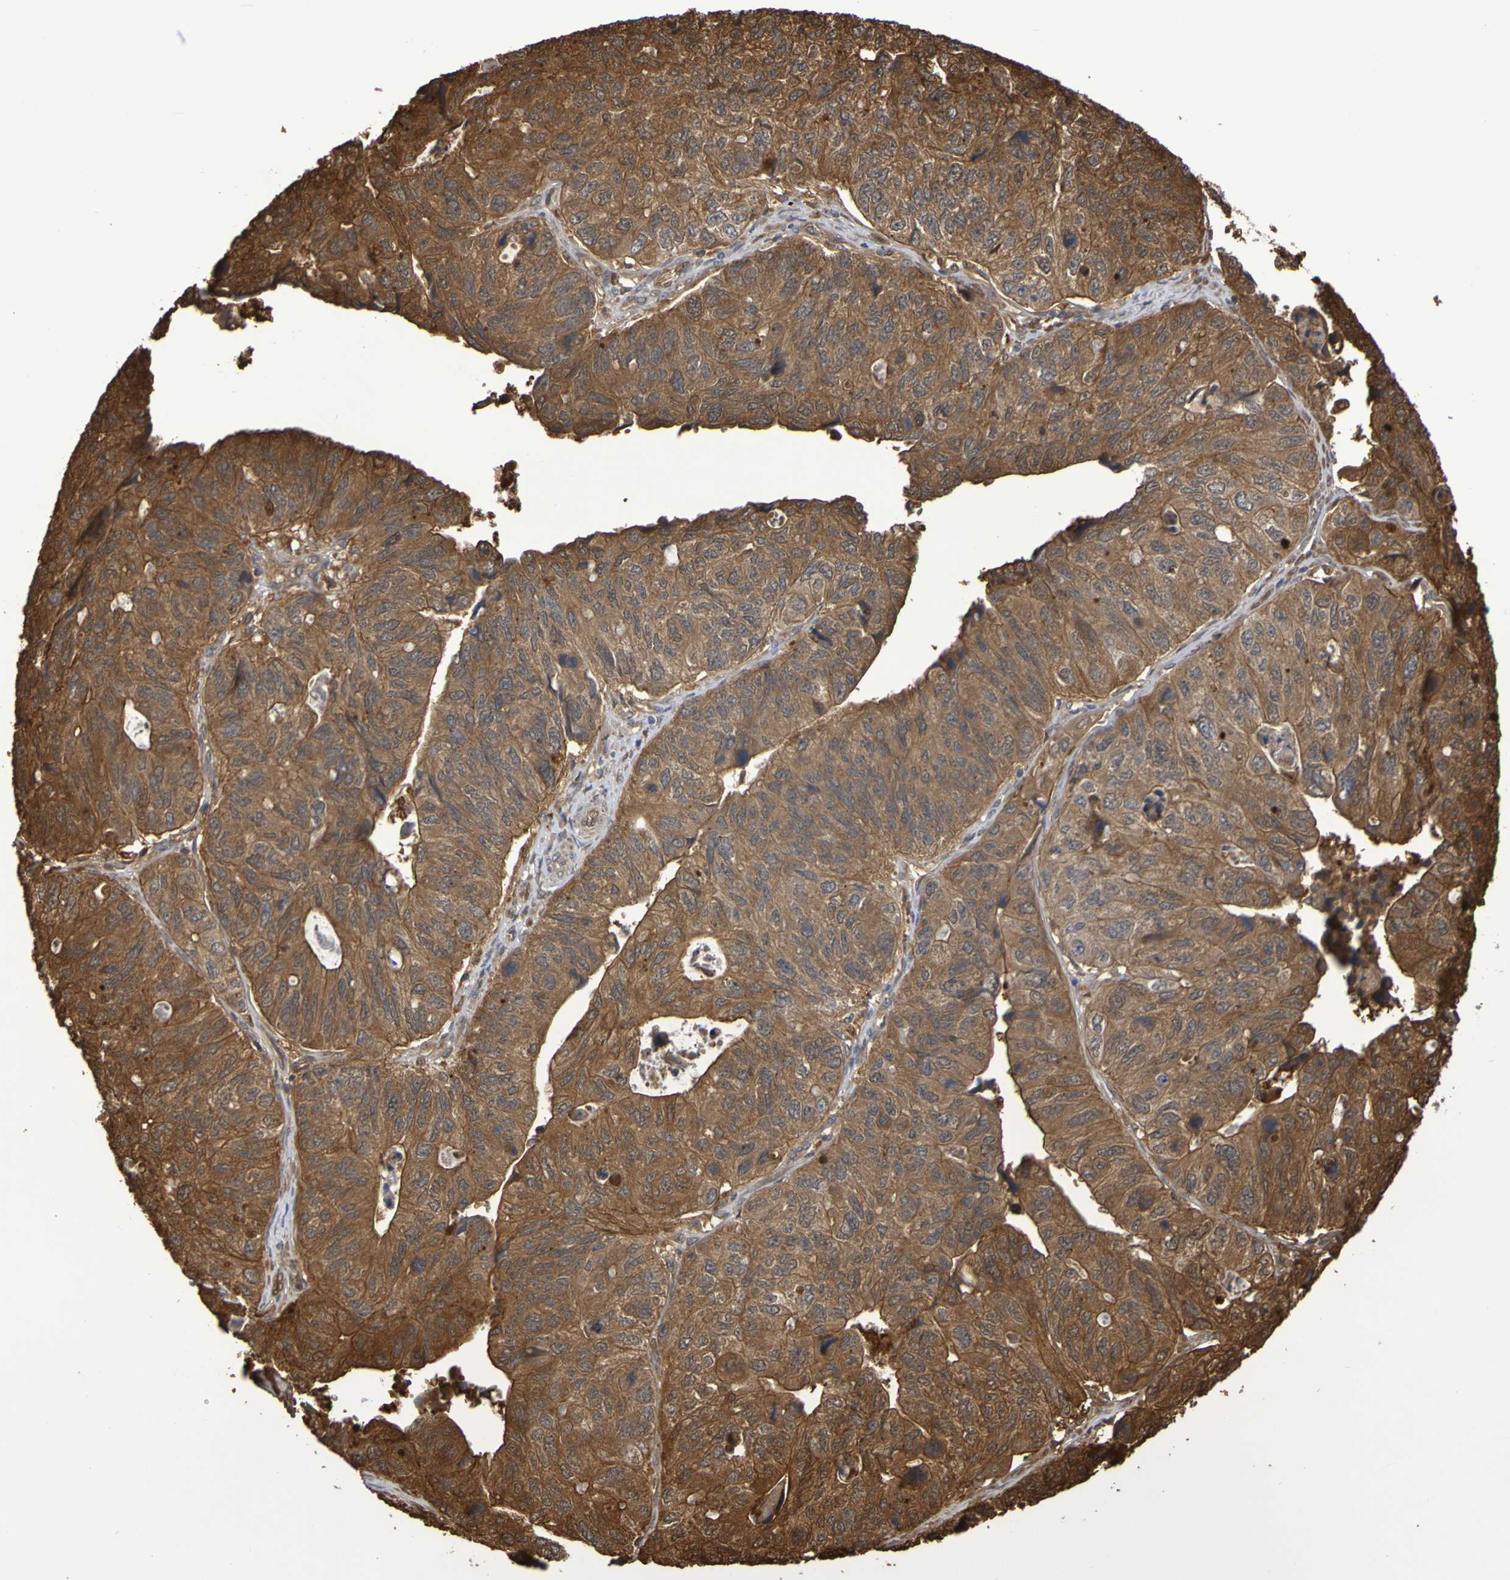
{"staining": {"intensity": "strong", "quantity": ">75%", "location": "cytoplasmic/membranous"}, "tissue": "stomach cancer", "cell_type": "Tumor cells", "image_type": "cancer", "snomed": [{"axis": "morphology", "description": "Adenocarcinoma, NOS"}, {"axis": "topography", "description": "Stomach"}], "caption": "This photomicrograph shows immunohistochemistry staining of human stomach cancer, with high strong cytoplasmic/membranous positivity in about >75% of tumor cells.", "gene": "SERPINB6", "patient": {"sex": "male", "age": 59}}